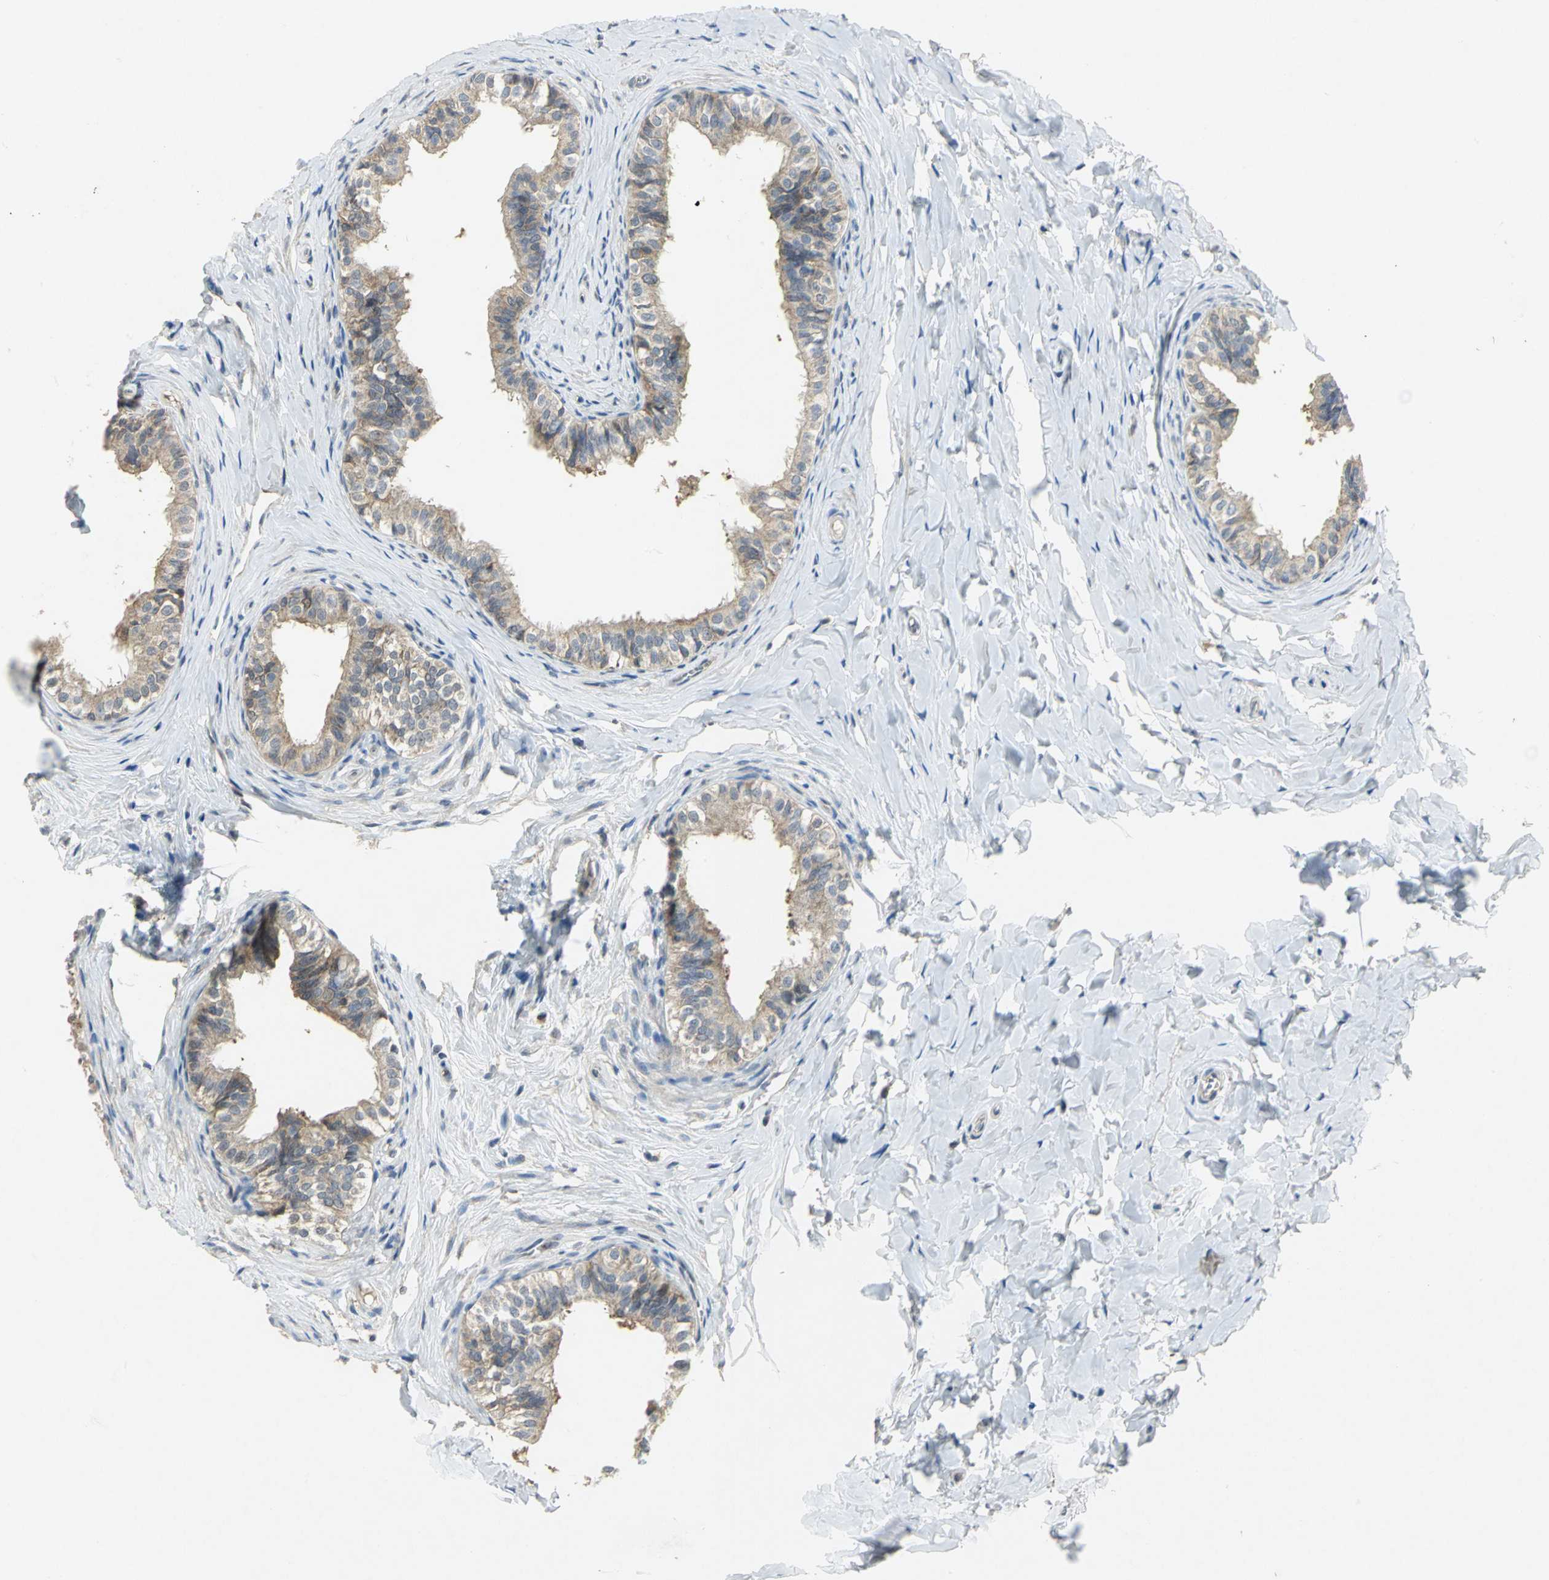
{"staining": {"intensity": "weak", "quantity": ">75%", "location": "cytoplasmic/membranous"}, "tissue": "epididymis", "cell_type": "Glandular cells", "image_type": "normal", "snomed": [{"axis": "morphology", "description": "Normal tissue, NOS"}, {"axis": "topography", "description": "Soft tissue"}, {"axis": "topography", "description": "Epididymis"}], "caption": "Brown immunohistochemical staining in normal human epididymis displays weak cytoplasmic/membranous positivity in approximately >75% of glandular cells. Immunohistochemistry stains the protein of interest in brown and the nuclei are stained blue.", "gene": "PPIA", "patient": {"sex": "male", "age": 26}}